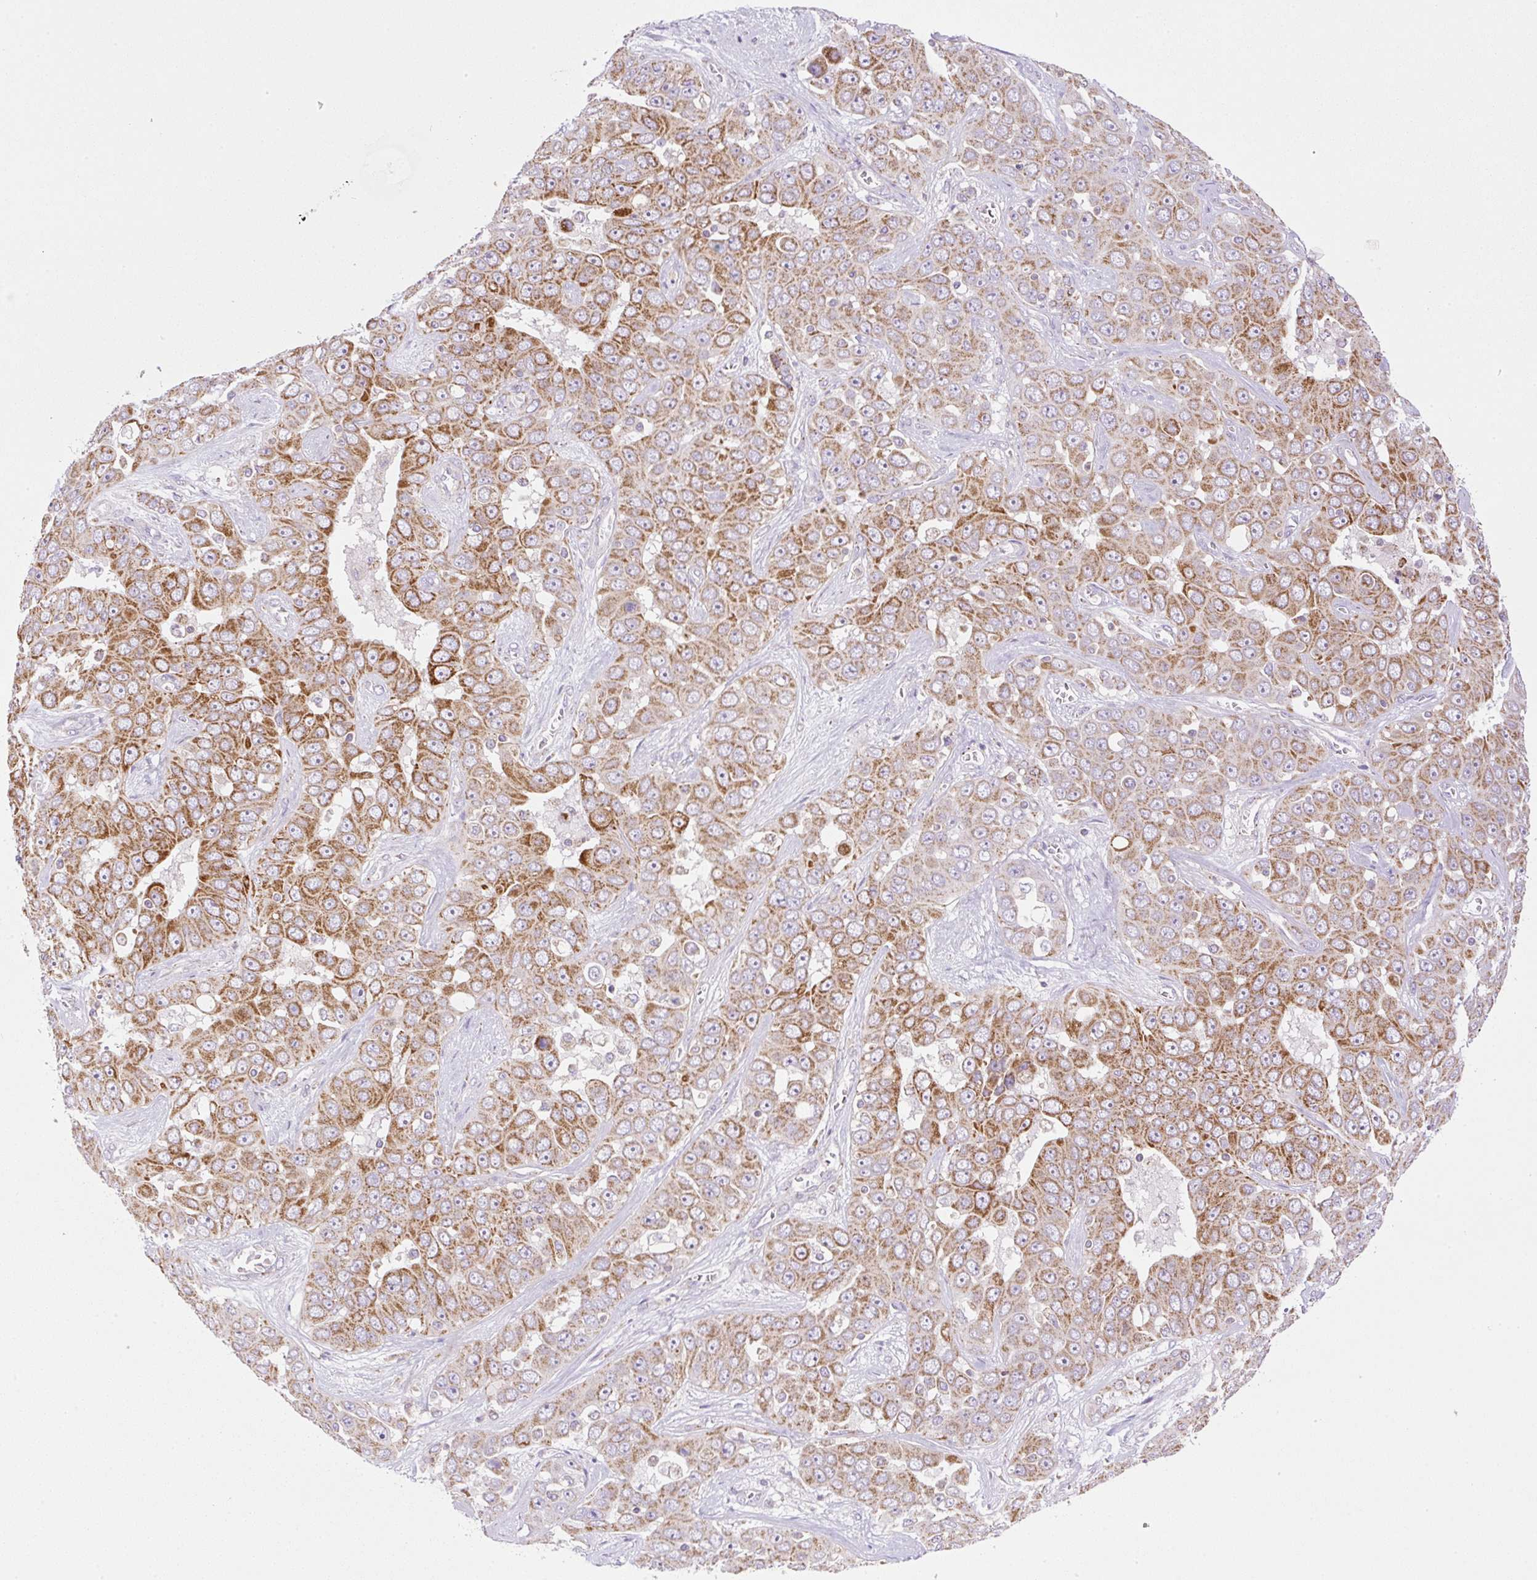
{"staining": {"intensity": "moderate", "quantity": ">75%", "location": "cytoplasmic/membranous"}, "tissue": "liver cancer", "cell_type": "Tumor cells", "image_type": "cancer", "snomed": [{"axis": "morphology", "description": "Cholangiocarcinoma"}, {"axis": "topography", "description": "Liver"}], "caption": "This is a photomicrograph of immunohistochemistry staining of liver cancer, which shows moderate expression in the cytoplasmic/membranous of tumor cells.", "gene": "NF1", "patient": {"sex": "female", "age": 52}}